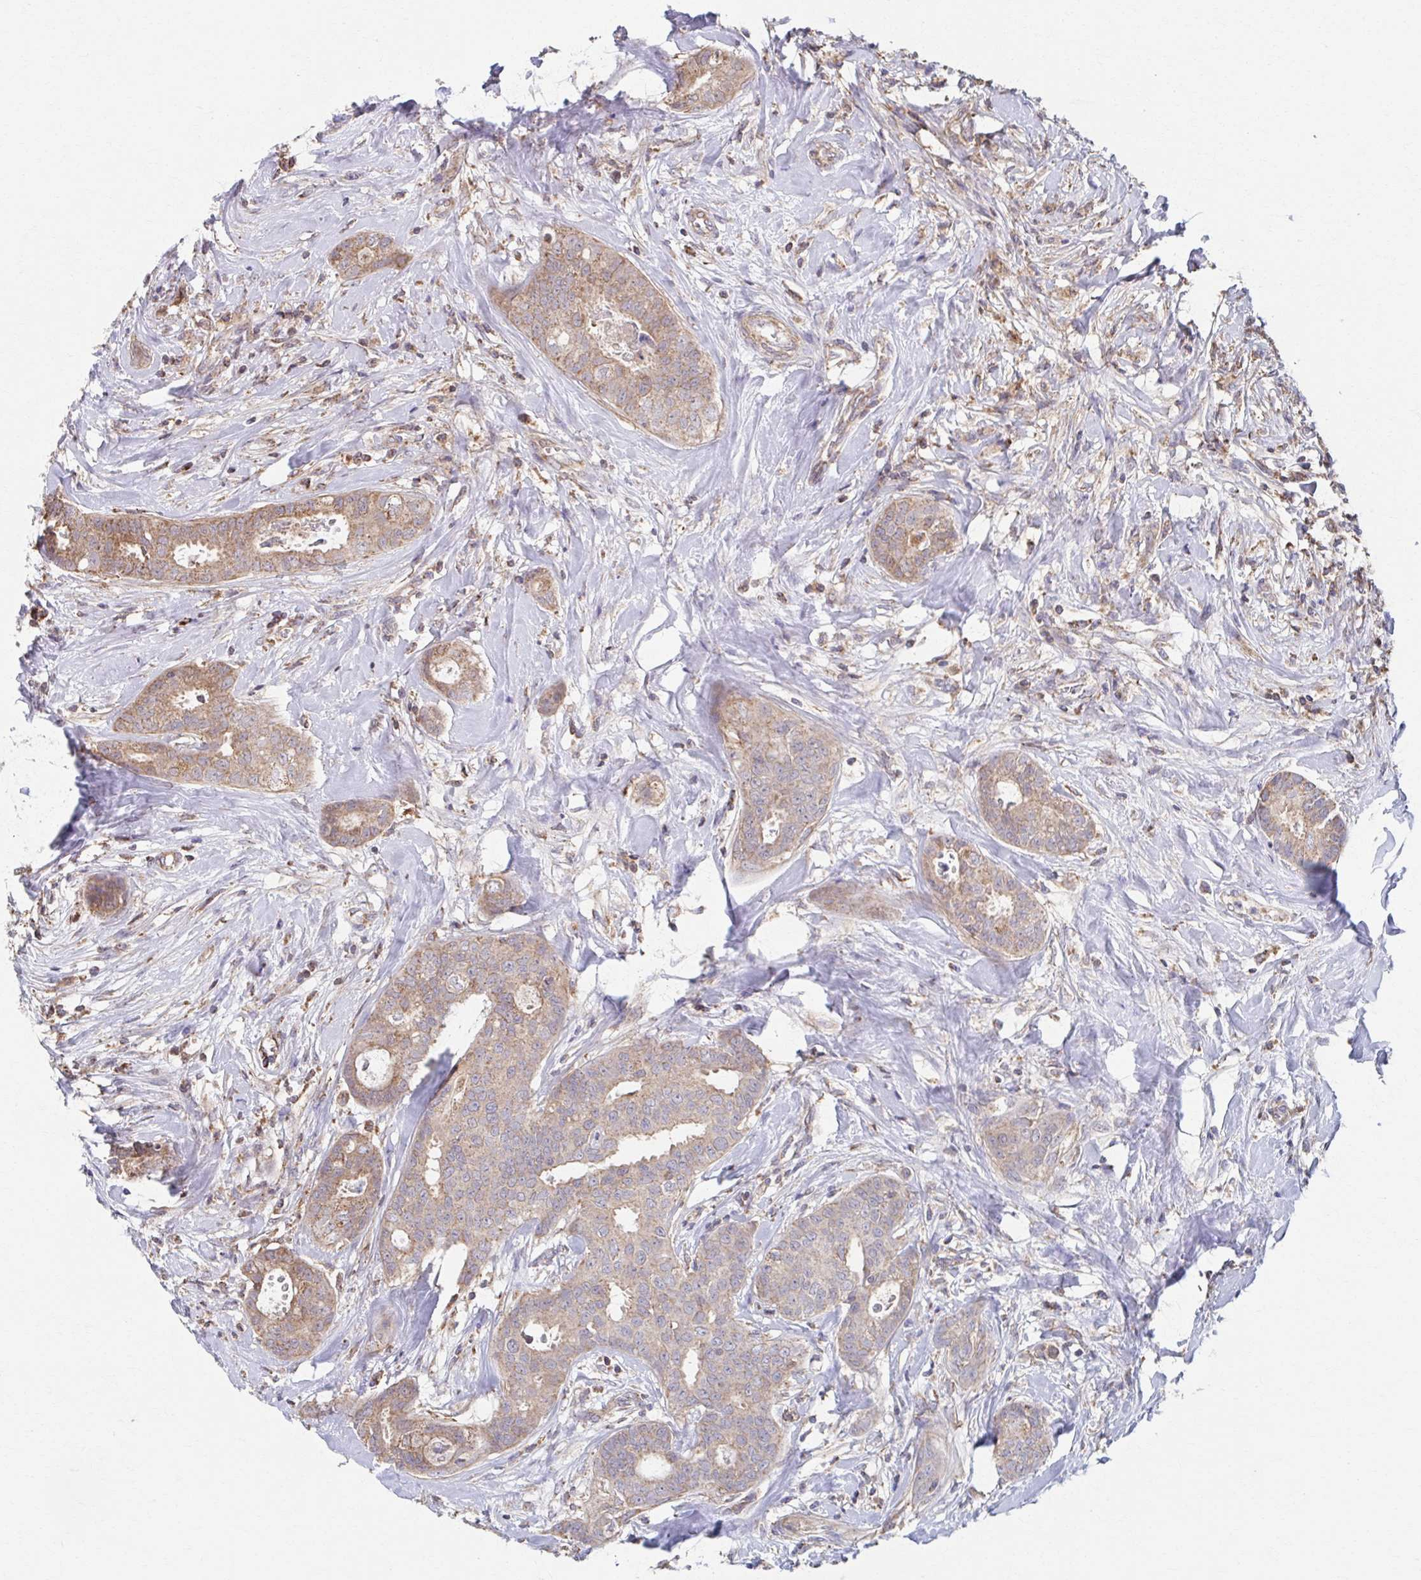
{"staining": {"intensity": "weak", "quantity": ">75%", "location": "cytoplasmic/membranous"}, "tissue": "breast cancer", "cell_type": "Tumor cells", "image_type": "cancer", "snomed": [{"axis": "morphology", "description": "Duct carcinoma"}, {"axis": "topography", "description": "Breast"}], "caption": "Immunohistochemical staining of breast cancer reveals low levels of weak cytoplasmic/membranous protein staining in about >75% of tumor cells. The protein of interest is stained brown, and the nuclei are stained in blue (DAB IHC with brightfield microscopy, high magnification).", "gene": "KLHL34", "patient": {"sex": "female", "age": 45}}